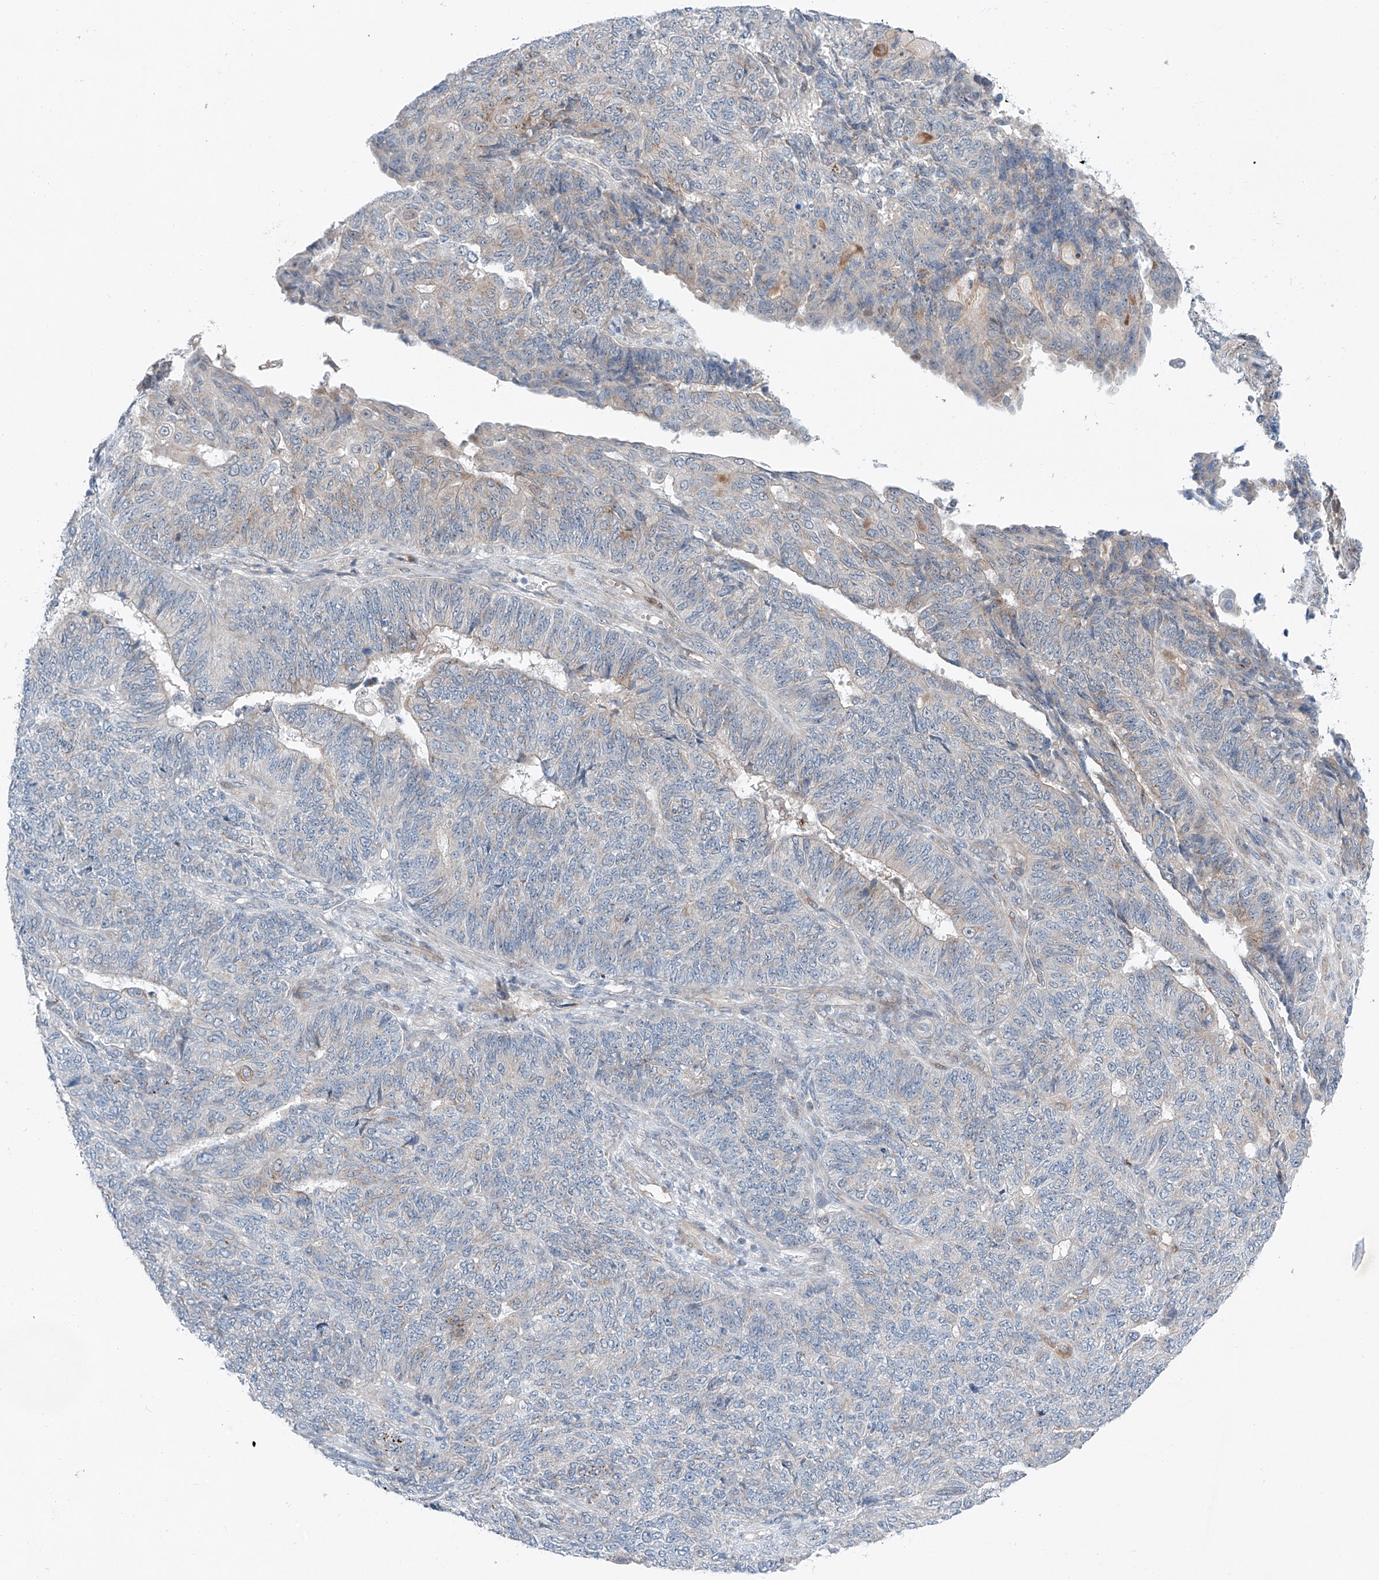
{"staining": {"intensity": "negative", "quantity": "none", "location": "none"}, "tissue": "endometrial cancer", "cell_type": "Tumor cells", "image_type": "cancer", "snomed": [{"axis": "morphology", "description": "Adenocarcinoma, NOS"}, {"axis": "topography", "description": "Endometrium"}], "caption": "A photomicrograph of human endometrial adenocarcinoma is negative for staining in tumor cells. Brightfield microscopy of IHC stained with DAB (brown) and hematoxylin (blue), captured at high magnification.", "gene": "CLDND1", "patient": {"sex": "female", "age": 32}}